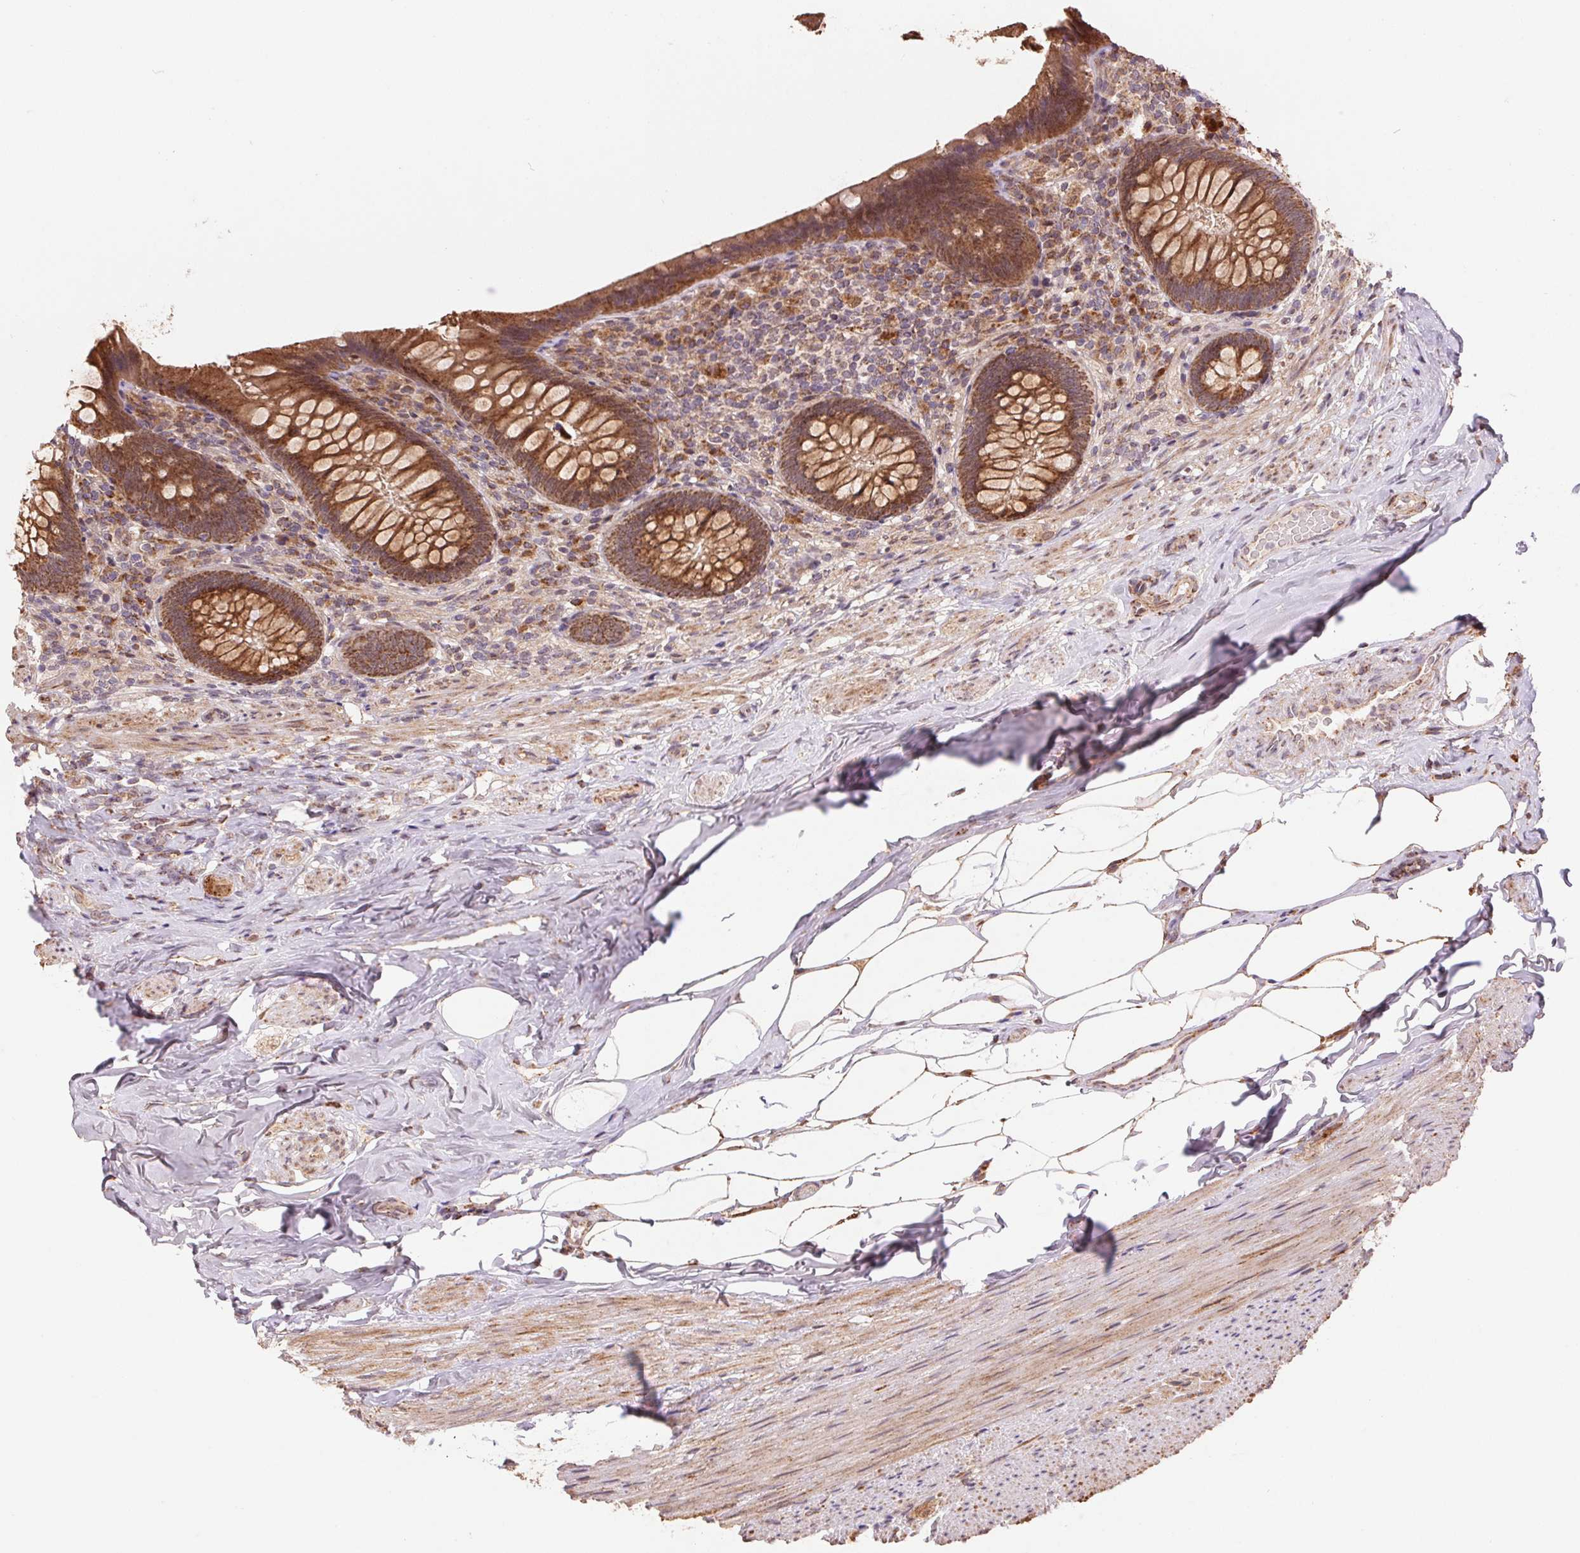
{"staining": {"intensity": "moderate", "quantity": ">75%", "location": "cytoplasmic/membranous"}, "tissue": "appendix", "cell_type": "Glandular cells", "image_type": "normal", "snomed": [{"axis": "morphology", "description": "Normal tissue, NOS"}, {"axis": "topography", "description": "Appendix"}], "caption": "Appendix stained with DAB immunohistochemistry (IHC) displays medium levels of moderate cytoplasmic/membranous positivity in approximately >75% of glandular cells. Using DAB (3,3'-diaminobenzidine) (brown) and hematoxylin (blue) stains, captured at high magnification using brightfield microscopy.", "gene": "PDHA1", "patient": {"sex": "male", "age": 47}}